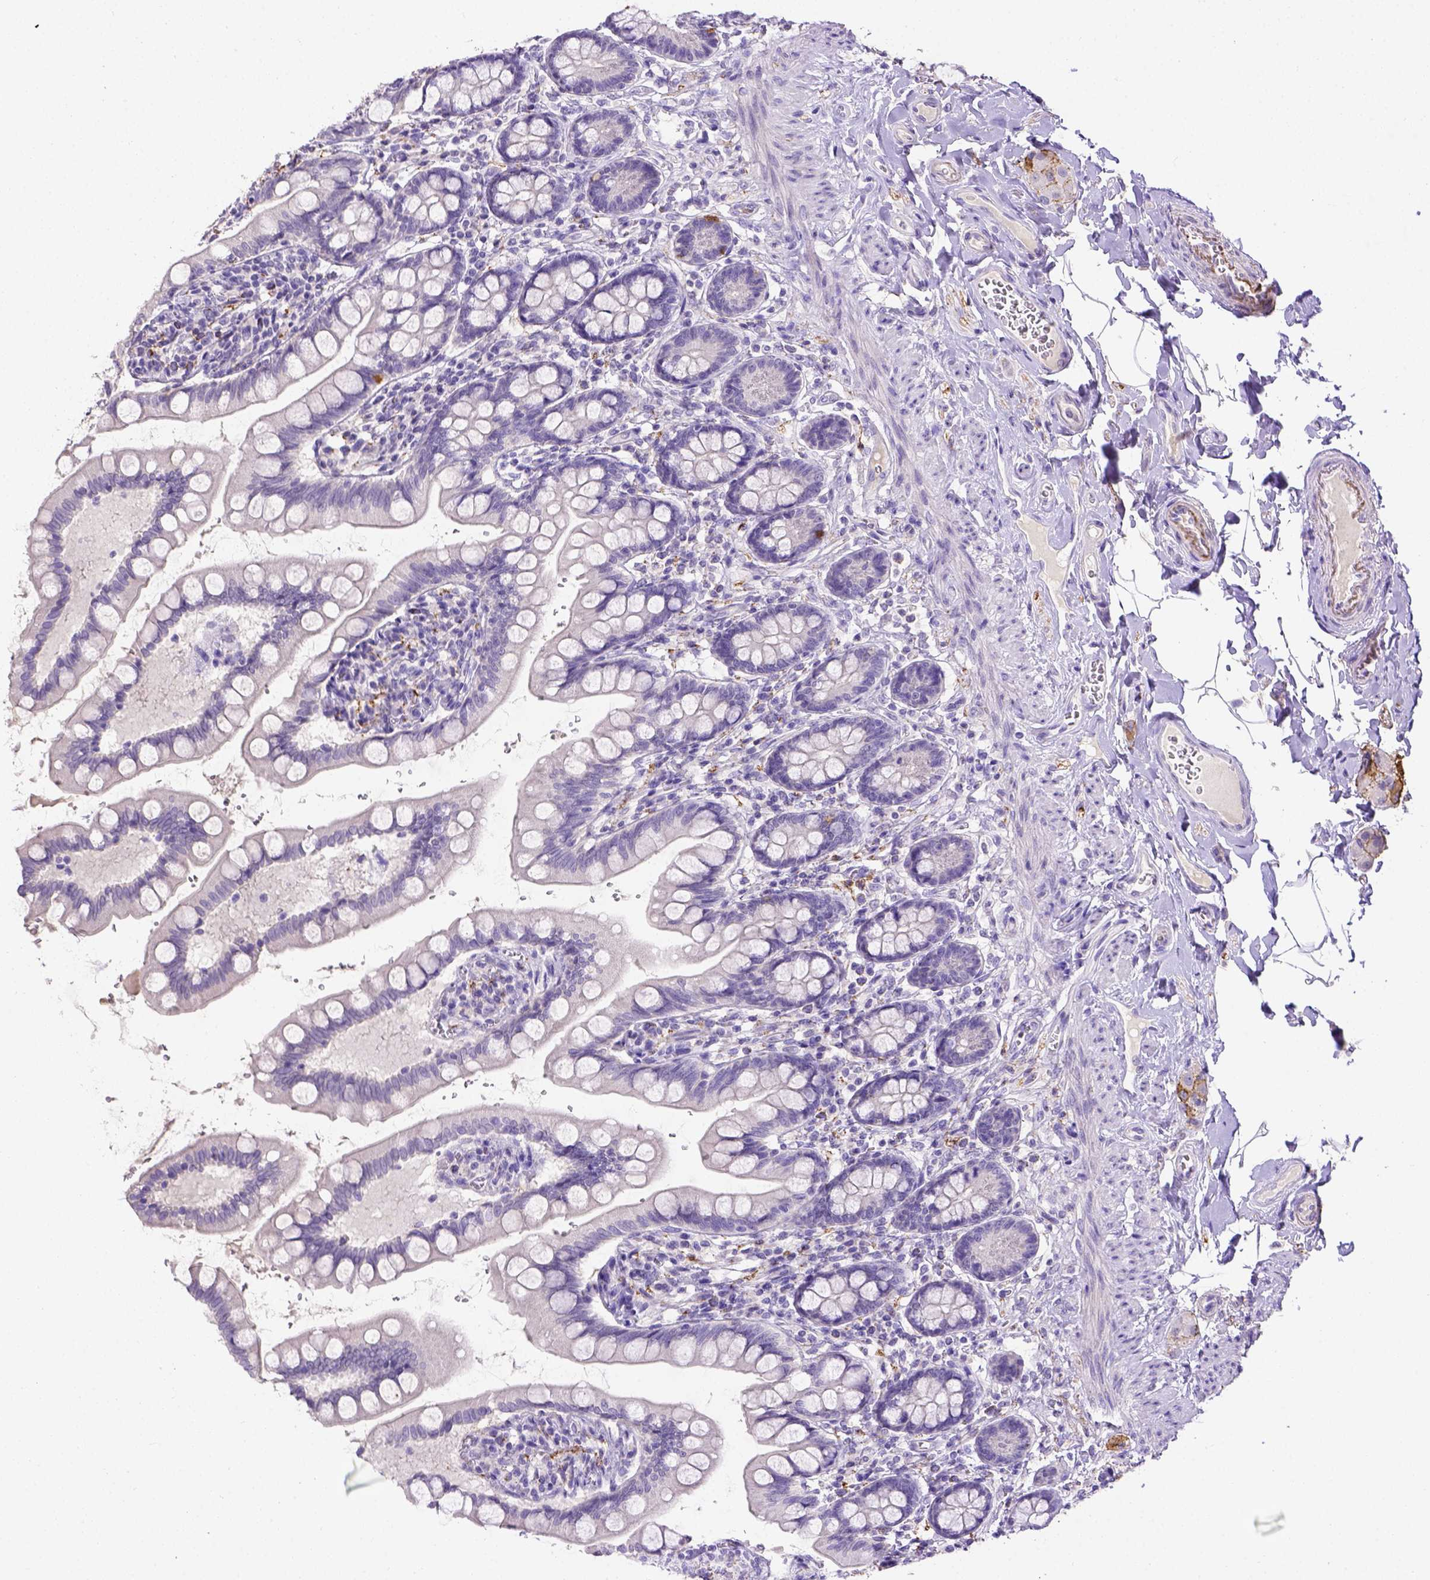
{"staining": {"intensity": "moderate", "quantity": "<25%", "location": "cytoplasmic/membranous"}, "tissue": "small intestine", "cell_type": "Glandular cells", "image_type": "normal", "snomed": [{"axis": "morphology", "description": "Normal tissue, NOS"}, {"axis": "topography", "description": "Small intestine"}], "caption": "Human small intestine stained with a protein marker reveals moderate staining in glandular cells.", "gene": "B3GAT1", "patient": {"sex": "female", "age": 56}}